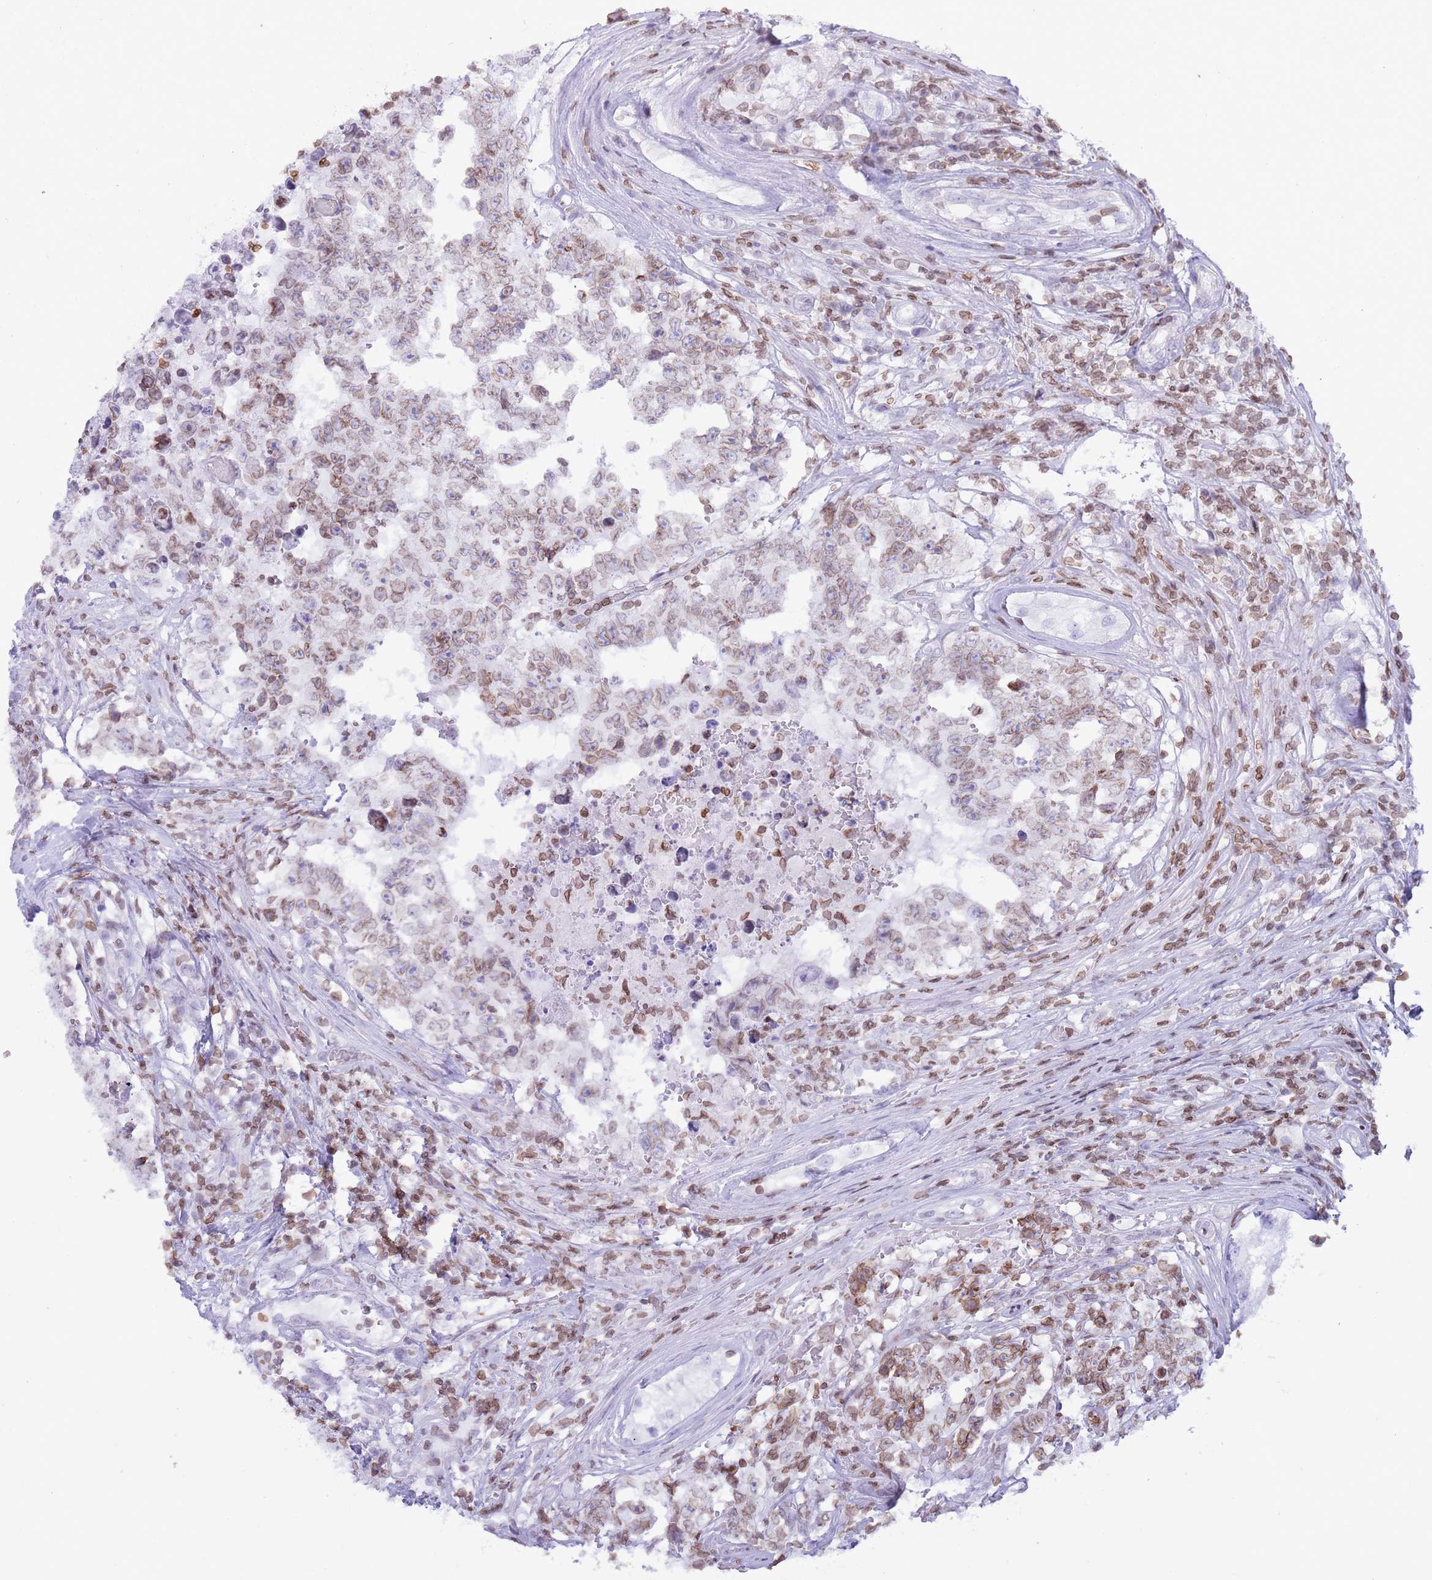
{"staining": {"intensity": "weak", "quantity": "25%-75%", "location": "cytoplasmic/membranous,nuclear"}, "tissue": "testis cancer", "cell_type": "Tumor cells", "image_type": "cancer", "snomed": [{"axis": "morphology", "description": "Normal tissue, NOS"}, {"axis": "morphology", "description": "Carcinoma, Embryonal, NOS"}, {"axis": "topography", "description": "Testis"}, {"axis": "topography", "description": "Epididymis"}], "caption": "Tumor cells exhibit low levels of weak cytoplasmic/membranous and nuclear staining in approximately 25%-75% of cells in human embryonal carcinoma (testis).", "gene": "LBR", "patient": {"sex": "male", "age": 25}}